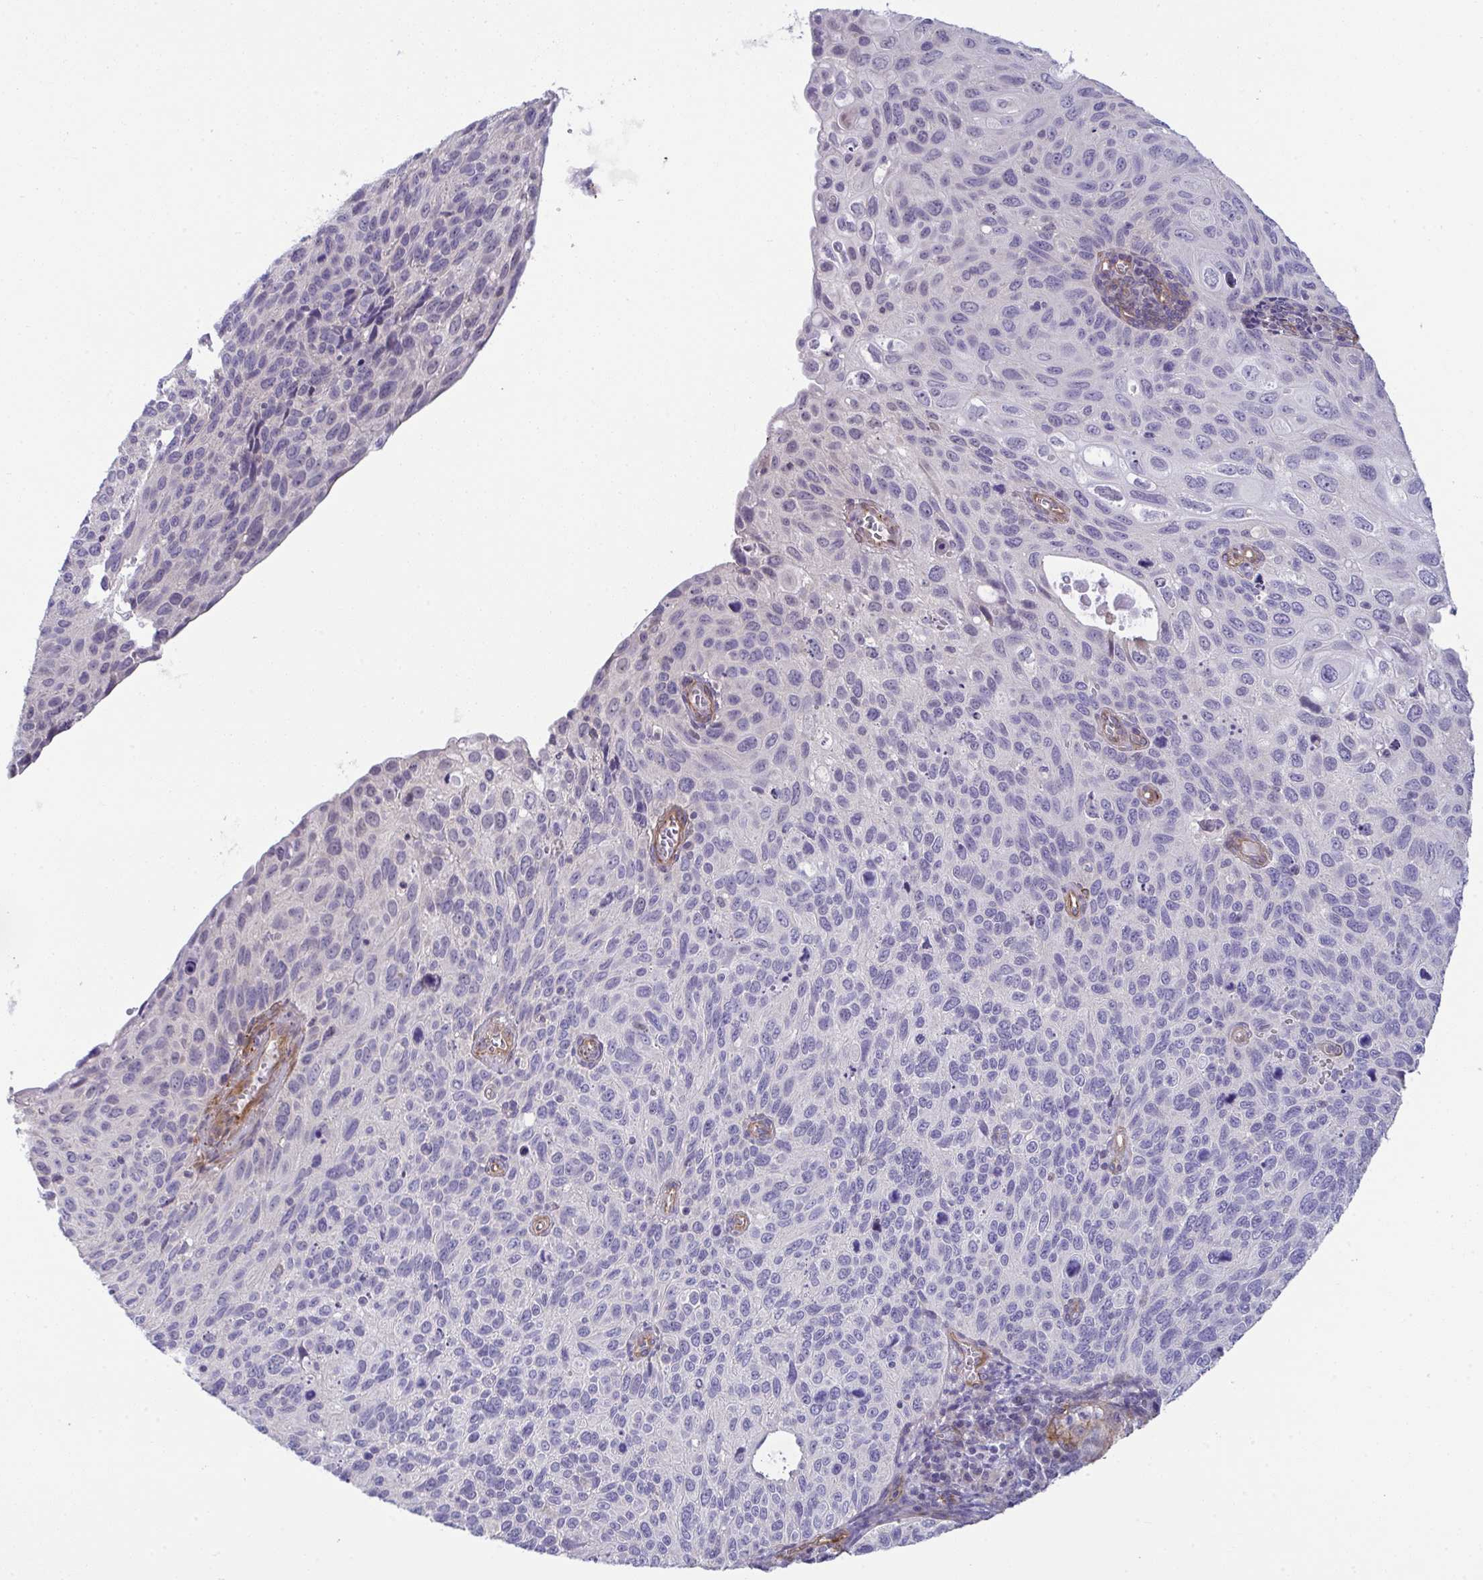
{"staining": {"intensity": "negative", "quantity": "none", "location": "none"}, "tissue": "cervical cancer", "cell_type": "Tumor cells", "image_type": "cancer", "snomed": [{"axis": "morphology", "description": "Squamous cell carcinoma, NOS"}, {"axis": "topography", "description": "Cervix"}], "caption": "The image displays no staining of tumor cells in cervical squamous cell carcinoma.", "gene": "MYL12A", "patient": {"sex": "female", "age": 70}}